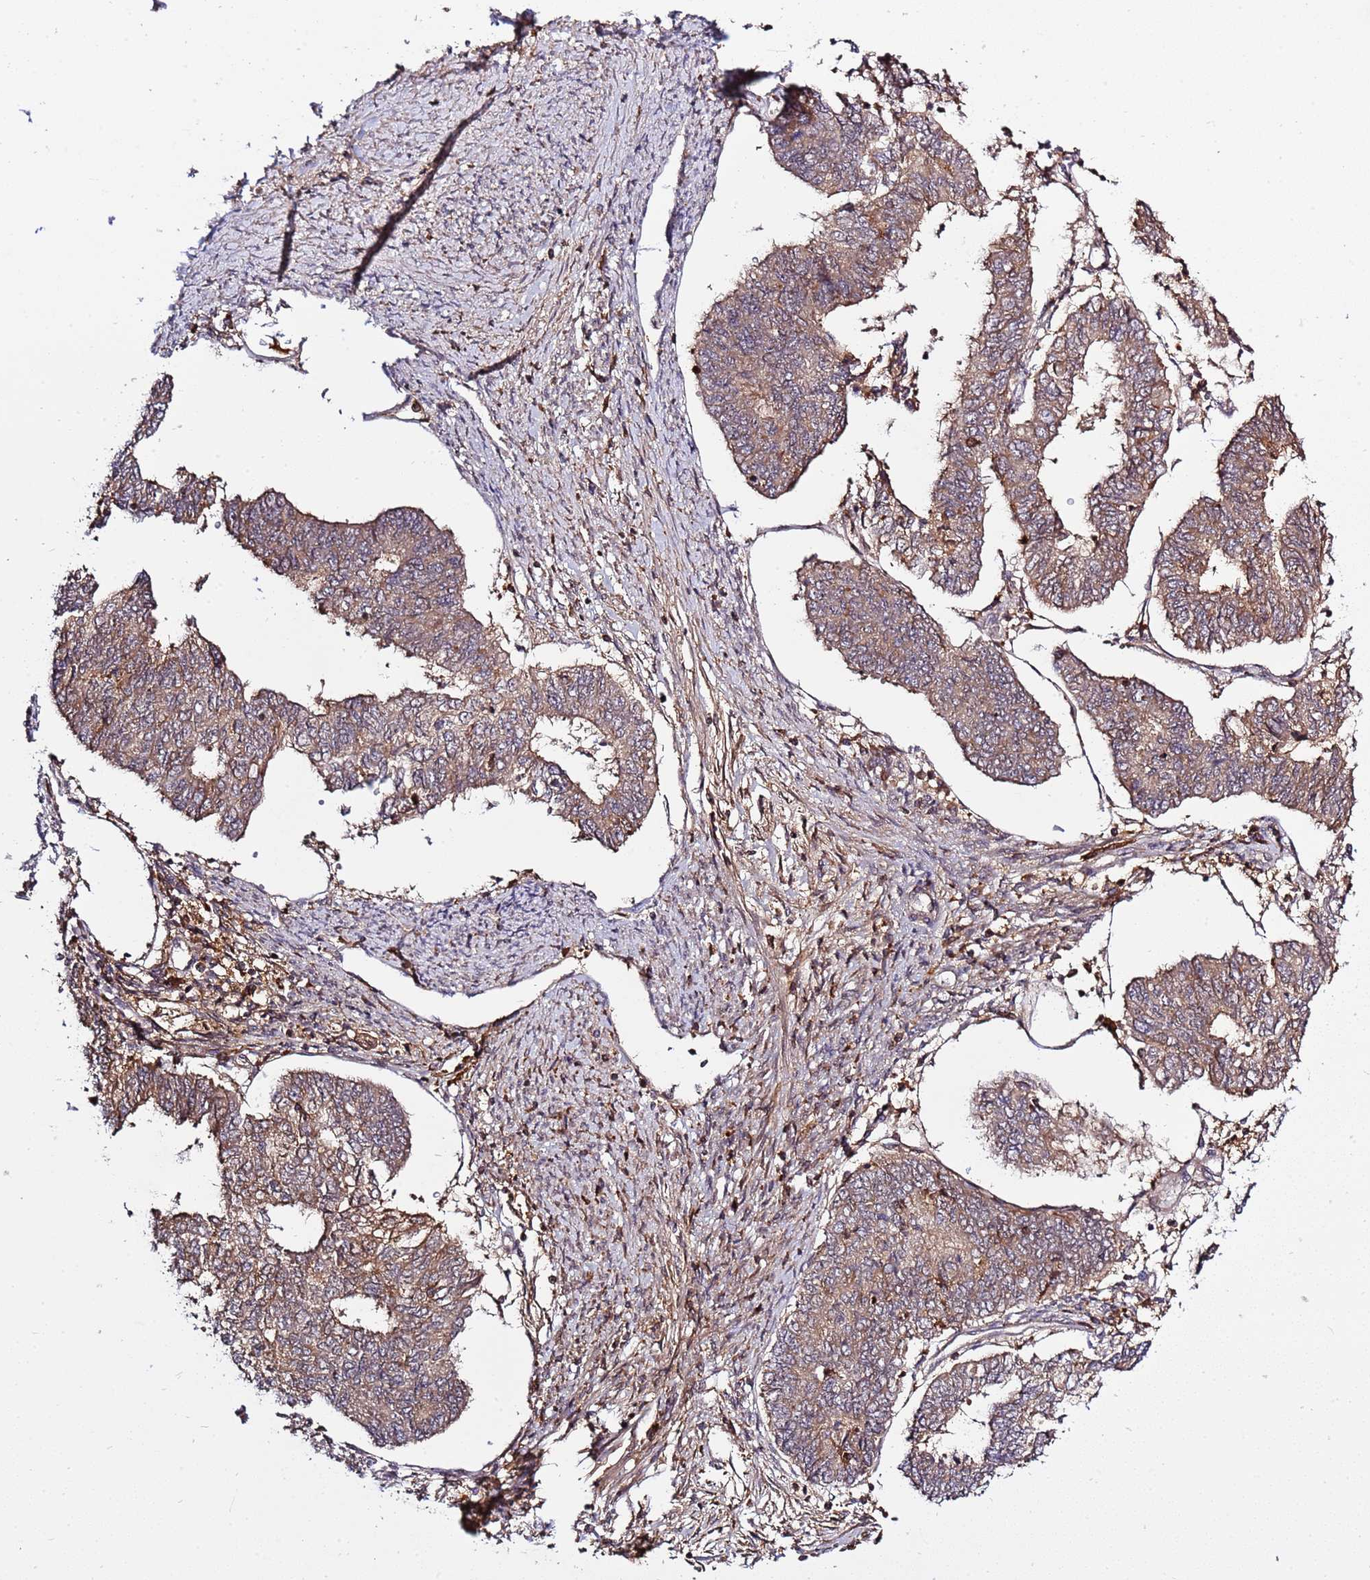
{"staining": {"intensity": "moderate", "quantity": ">75%", "location": "cytoplasmic/membranous"}, "tissue": "endometrial cancer", "cell_type": "Tumor cells", "image_type": "cancer", "snomed": [{"axis": "morphology", "description": "Adenocarcinoma, NOS"}, {"axis": "topography", "description": "Endometrium"}], "caption": "Endometrial adenocarcinoma stained for a protein (brown) demonstrates moderate cytoplasmic/membranous positive positivity in approximately >75% of tumor cells.", "gene": "ZNF624", "patient": {"sex": "female", "age": 68}}